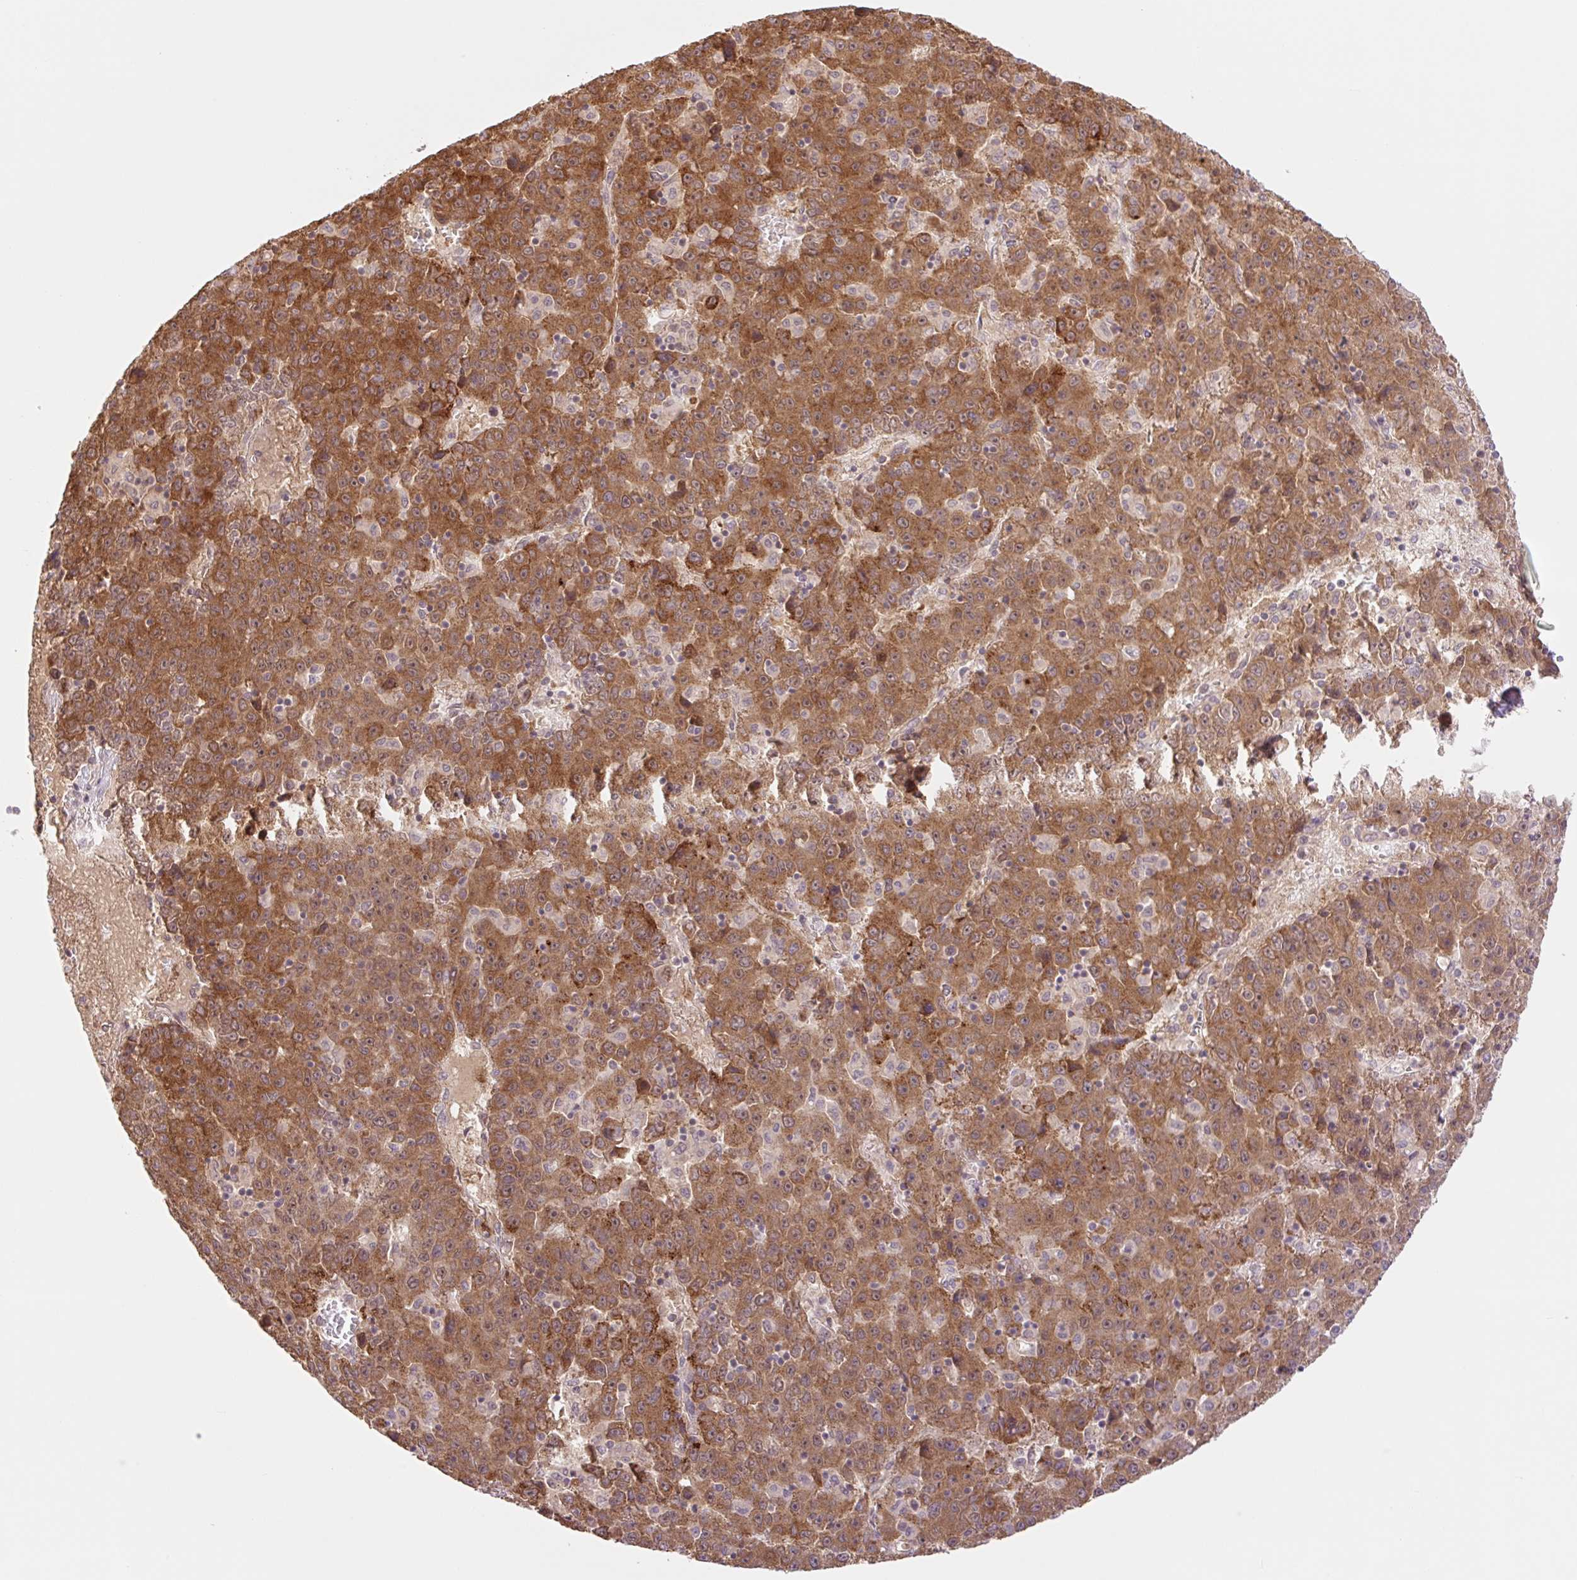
{"staining": {"intensity": "strong", "quantity": ">75%", "location": "cytoplasmic/membranous"}, "tissue": "liver cancer", "cell_type": "Tumor cells", "image_type": "cancer", "snomed": [{"axis": "morphology", "description": "Carcinoma, Hepatocellular, NOS"}, {"axis": "topography", "description": "Liver"}], "caption": "A micrograph showing strong cytoplasmic/membranous expression in about >75% of tumor cells in liver cancer, as visualized by brown immunohistochemical staining.", "gene": "YJU2B", "patient": {"sex": "female", "age": 53}}